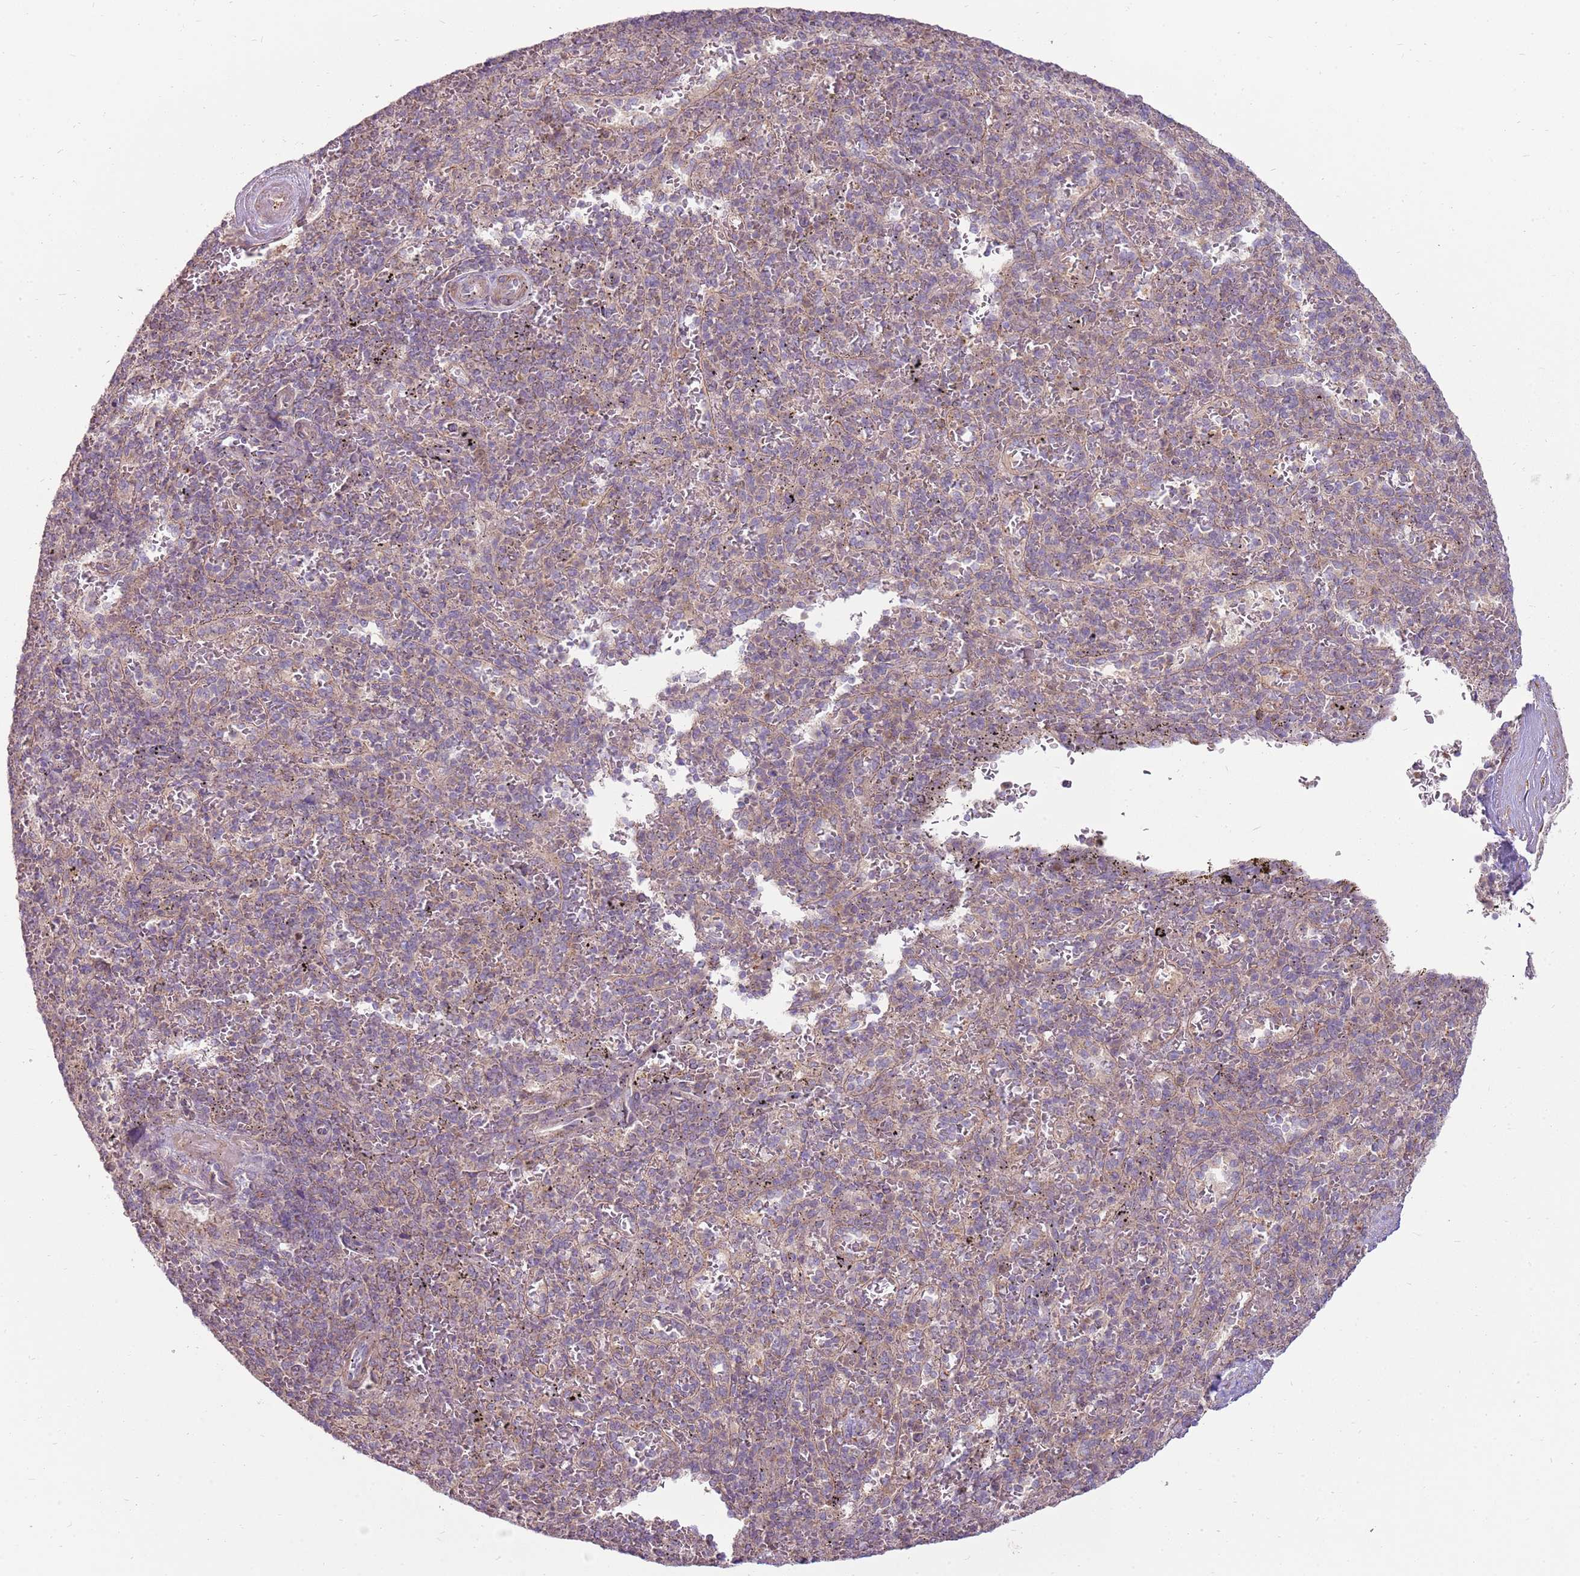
{"staining": {"intensity": "weak", "quantity": "<25%", "location": "cytoplasmic/membranous"}, "tissue": "spleen", "cell_type": "Cells in red pulp", "image_type": "normal", "snomed": [{"axis": "morphology", "description": "Normal tissue, NOS"}, {"axis": "topography", "description": "Spleen"}], "caption": "Immunohistochemistry histopathology image of benign spleen: spleen stained with DAB (3,3'-diaminobenzidine) reveals no significant protein staining in cells in red pulp. The staining is performed using DAB (3,3'-diaminobenzidine) brown chromogen with nuclei counter-stained in using hematoxylin.", "gene": "SPATA31D1", "patient": {"sex": "male", "age": 82}}